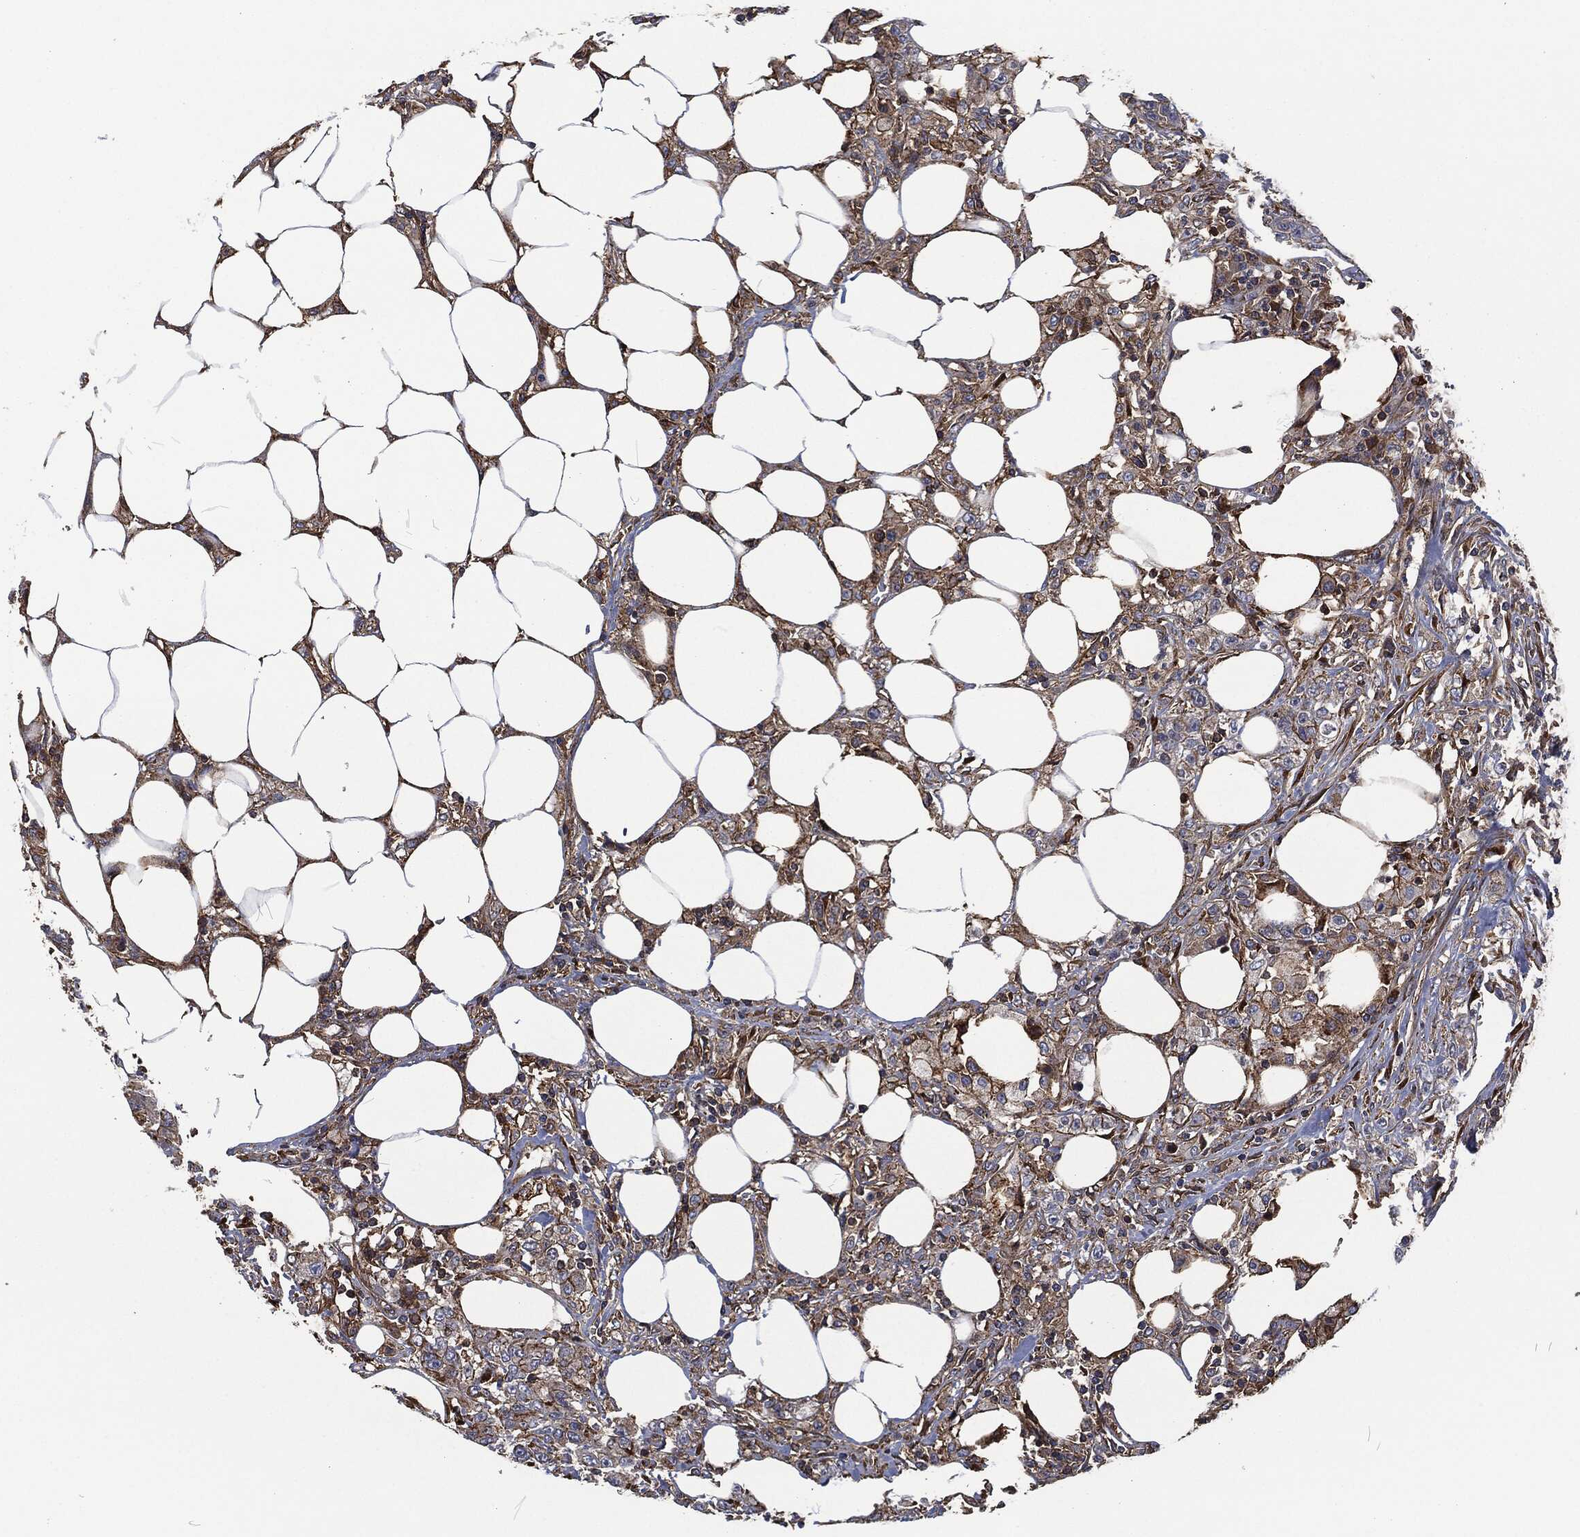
{"staining": {"intensity": "strong", "quantity": "25%-75%", "location": "cytoplasmic/membranous"}, "tissue": "colorectal cancer", "cell_type": "Tumor cells", "image_type": "cancer", "snomed": [{"axis": "morphology", "description": "Adenocarcinoma, NOS"}, {"axis": "topography", "description": "Colon"}], "caption": "About 25%-75% of tumor cells in human colorectal cancer demonstrate strong cytoplasmic/membranous protein expression as visualized by brown immunohistochemical staining.", "gene": "LGALS9", "patient": {"sex": "female", "age": 48}}